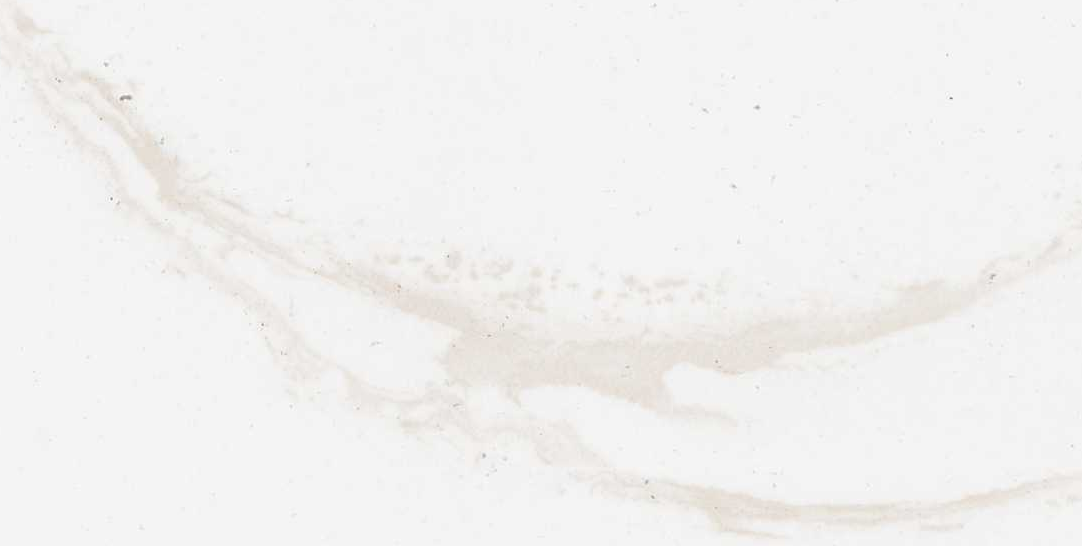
{"staining": {"intensity": "moderate", "quantity": ">75%", "location": "cytoplasmic/membranous"}, "tissue": "gallbladder", "cell_type": "Glandular cells", "image_type": "normal", "snomed": [{"axis": "morphology", "description": "Normal tissue, NOS"}, {"axis": "topography", "description": "Gallbladder"}], "caption": "A histopathology image of gallbladder stained for a protein reveals moderate cytoplasmic/membranous brown staining in glandular cells. (DAB IHC, brown staining for protein, blue staining for nuclei).", "gene": "FAR1", "patient": {"sex": "female", "age": 26}}